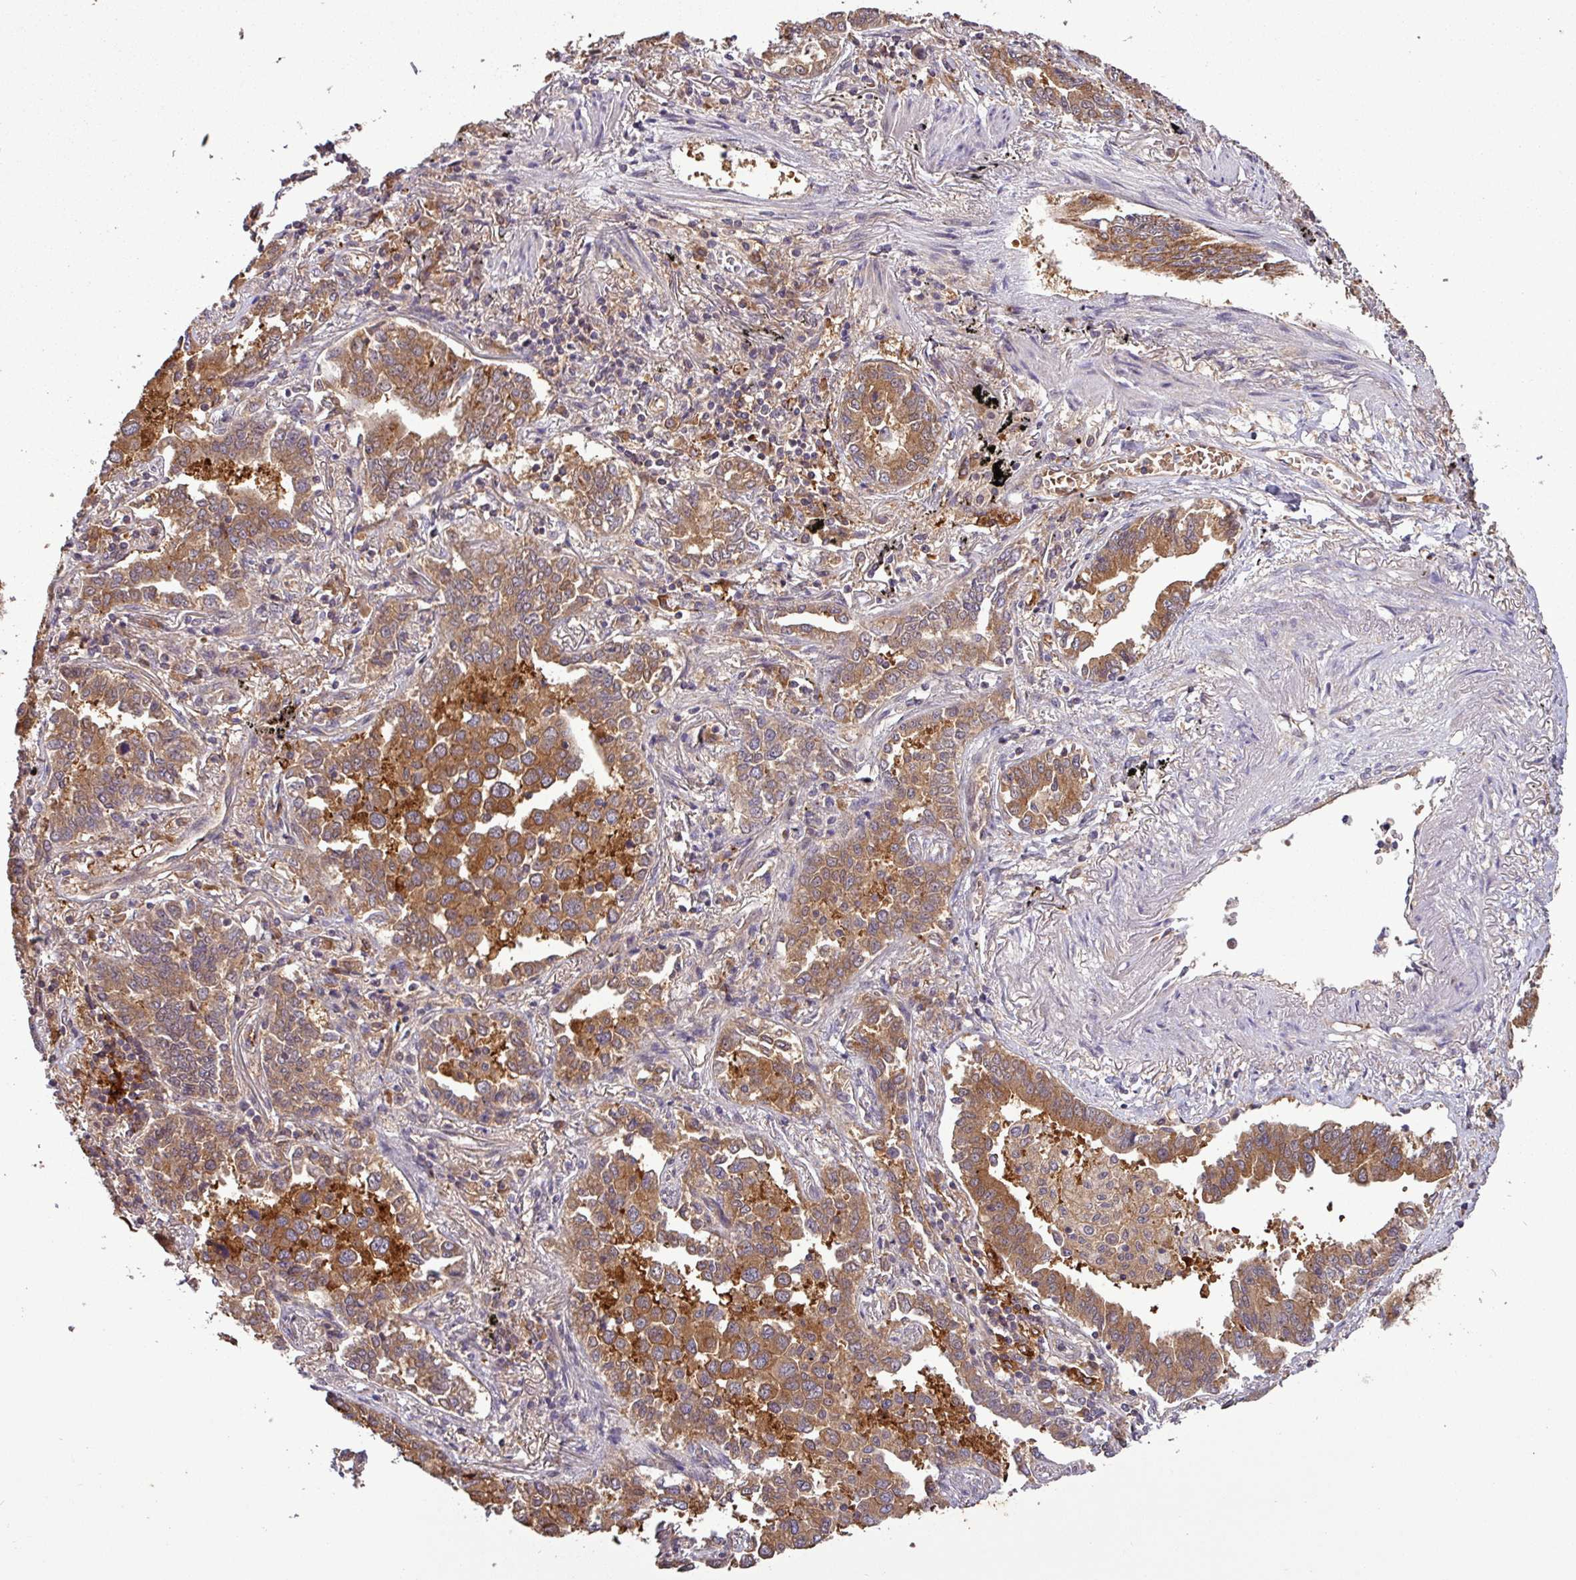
{"staining": {"intensity": "strong", "quantity": ">75%", "location": "cytoplasmic/membranous"}, "tissue": "lung cancer", "cell_type": "Tumor cells", "image_type": "cancer", "snomed": [{"axis": "morphology", "description": "Adenocarcinoma, NOS"}, {"axis": "topography", "description": "Lung"}], "caption": "Adenocarcinoma (lung) stained with immunohistochemistry (IHC) reveals strong cytoplasmic/membranous expression in approximately >75% of tumor cells.", "gene": "SIRPB2", "patient": {"sex": "male", "age": 67}}